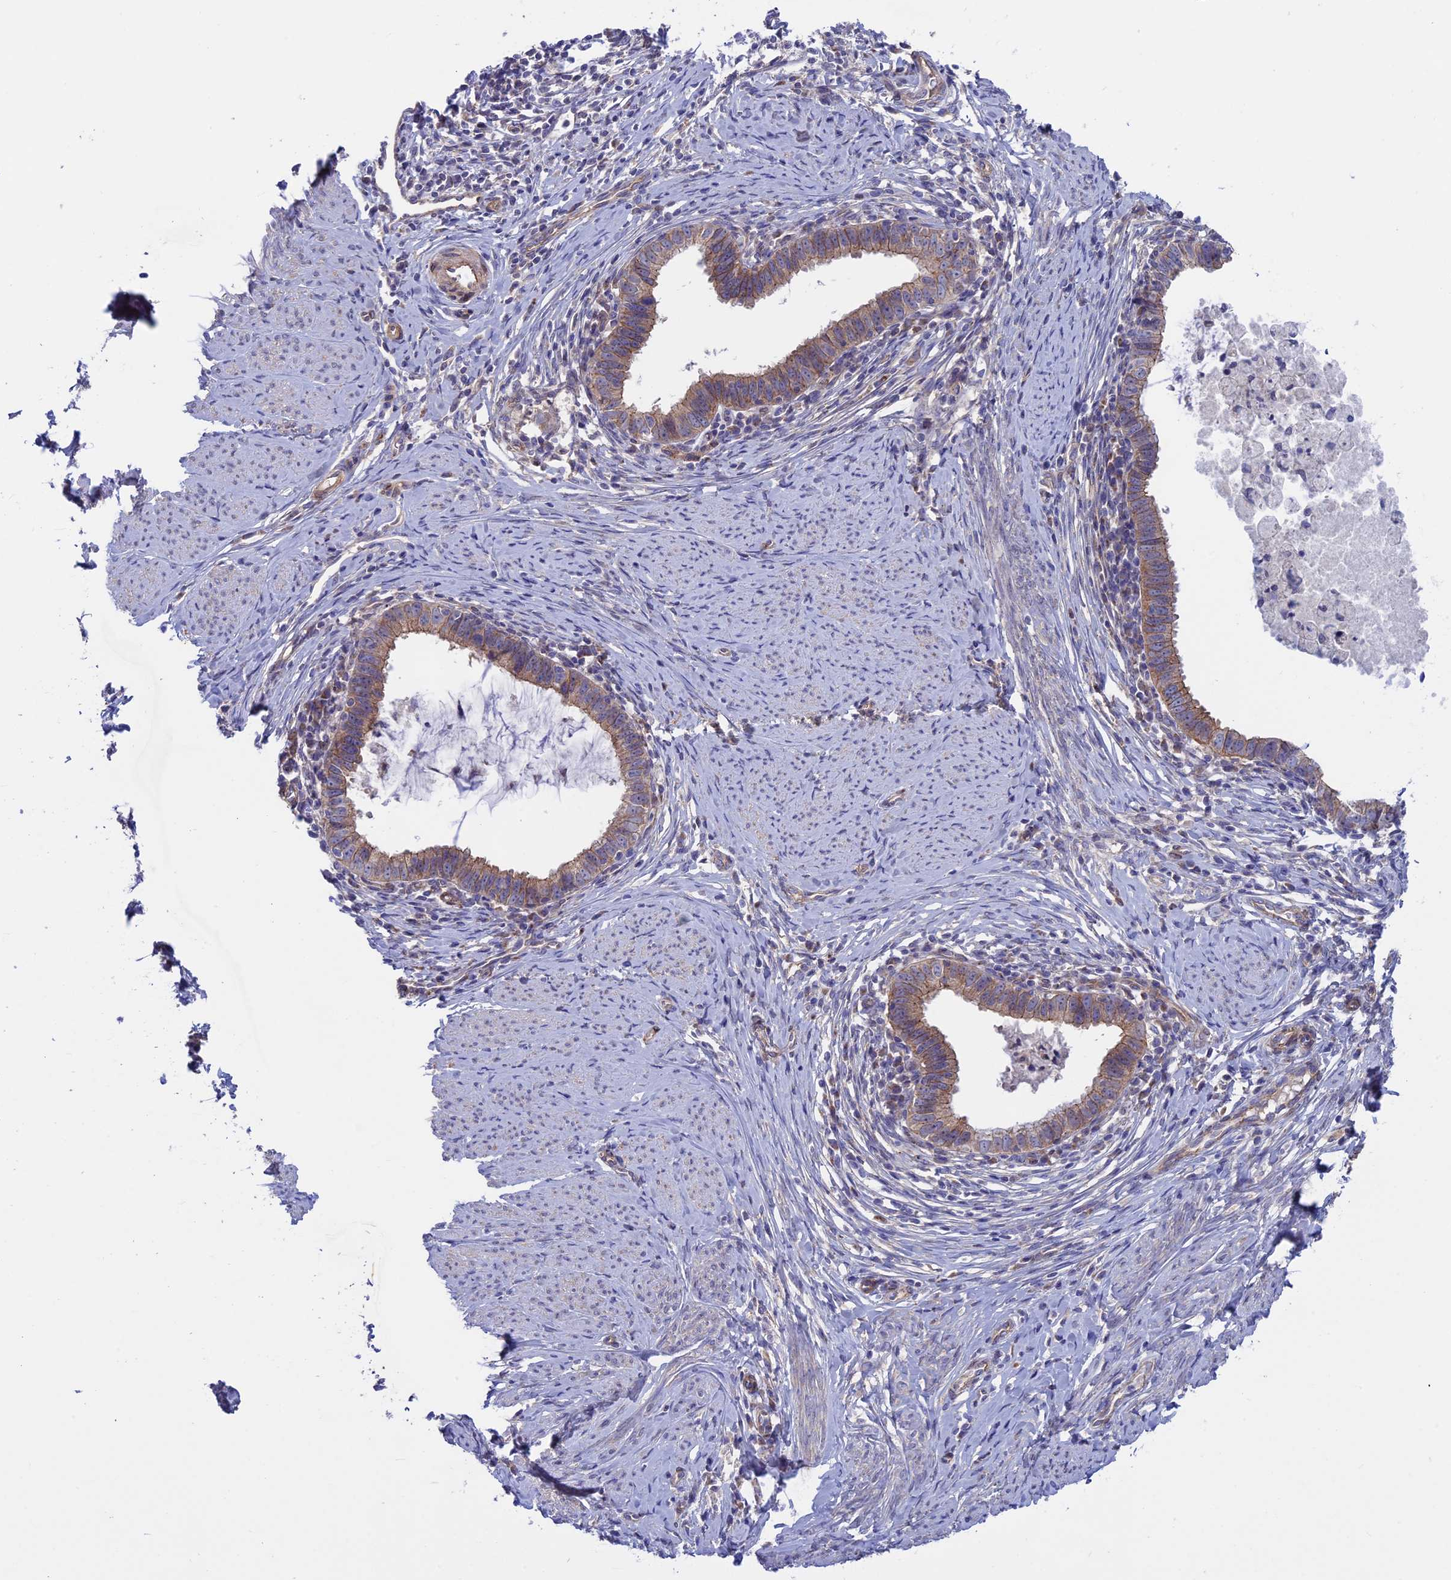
{"staining": {"intensity": "weak", "quantity": ">75%", "location": "cytoplasmic/membranous"}, "tissue": "cervical cancer", "cell_type": "Tumor cells", "image_type": "cancer", "snomed": [{"axis": "morphology", "description": "Adenocarcinoma, NOS"}, {"axis": "topography", "description": "Cervix"}], "caption": "Immunohistochemical staining of human adenocarcinoma (cervical) exhibits weak cytoplasmic/membranous protein expression in about >75% of tumor cells.", "gene": "ETFDH", "patient": {"sex": "female", "age": 36}}